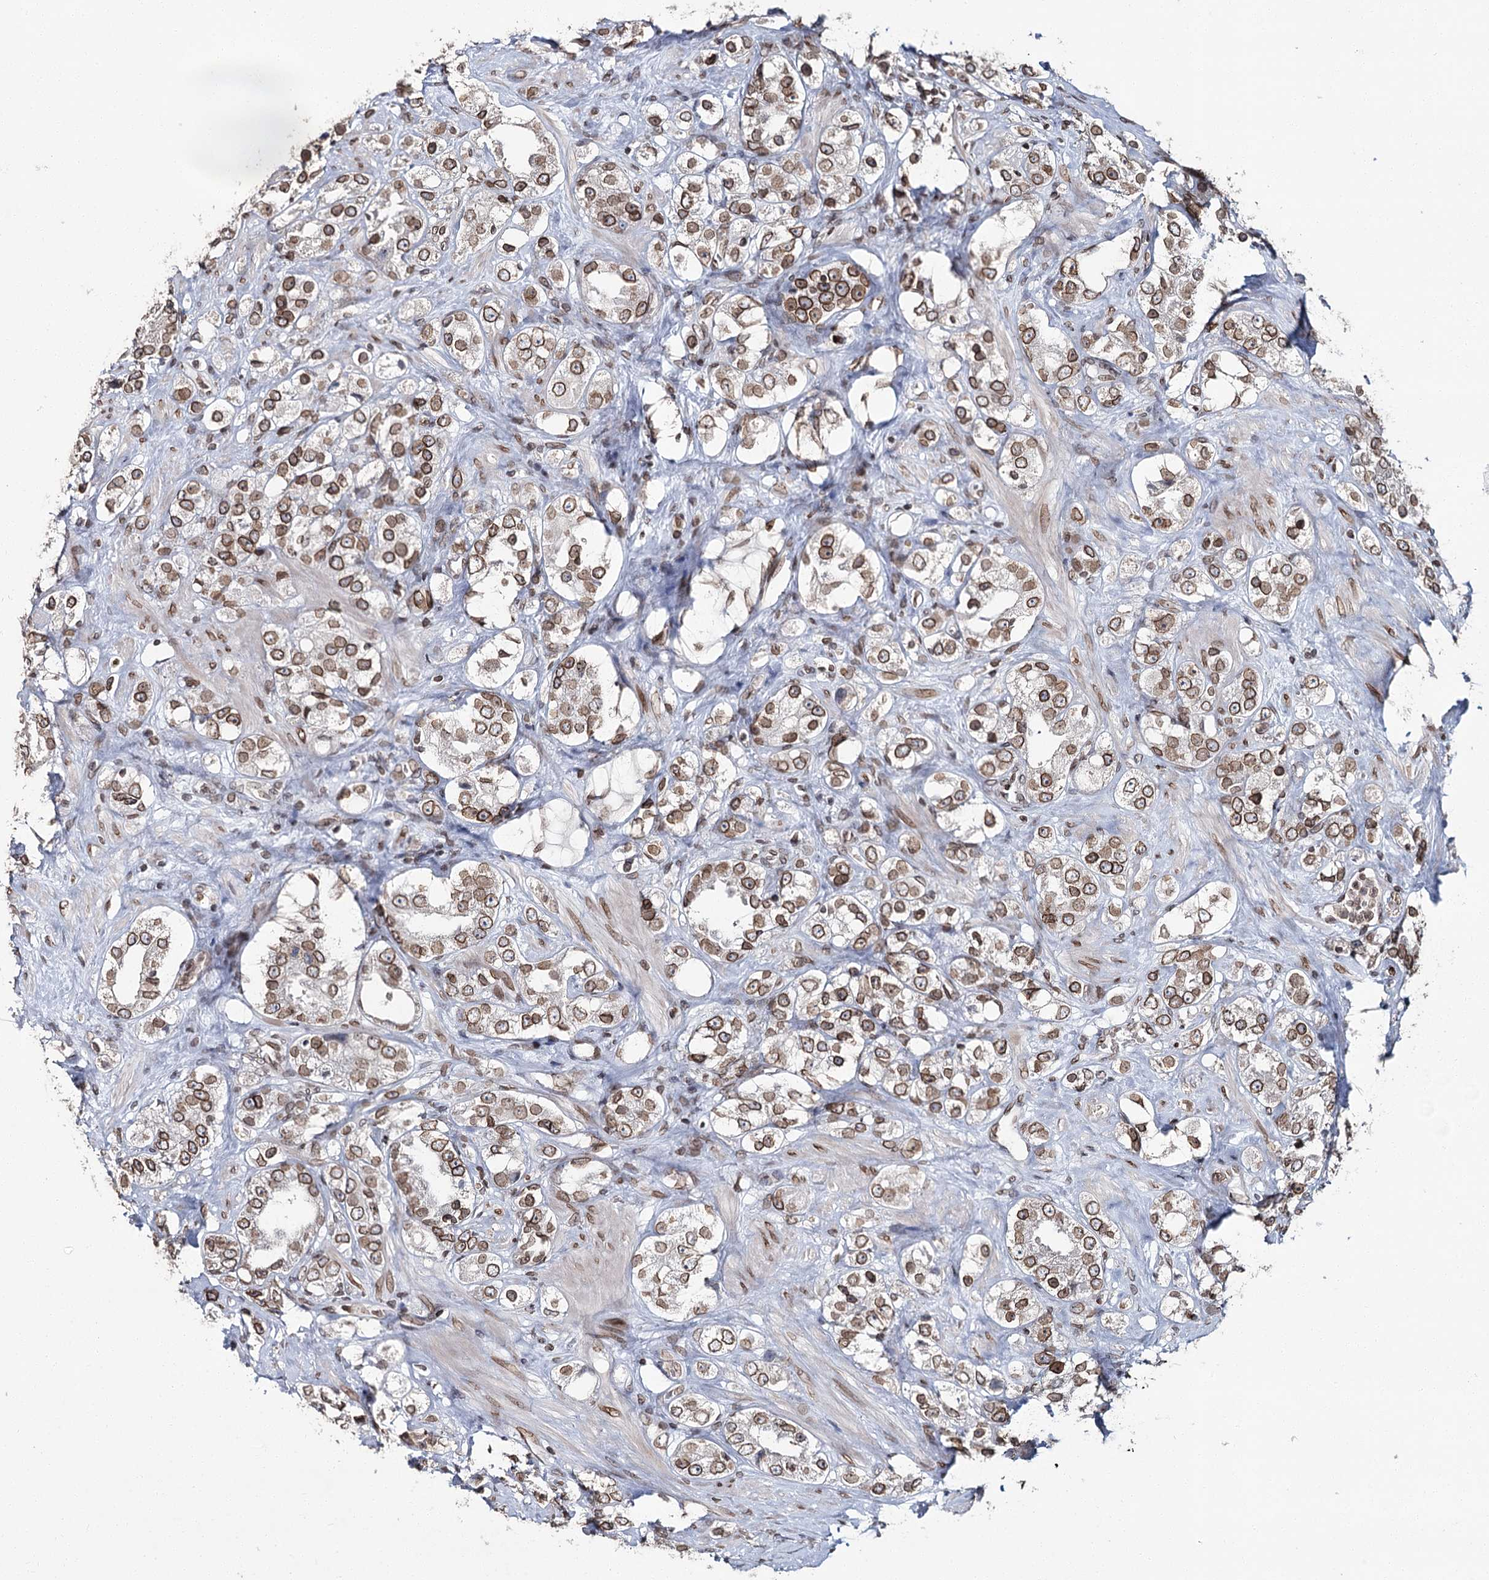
{"staining": {"intensity": "moderate", "quantity": ">75%", "location": "cytoplasmic/membranous,nuclear"}, "tissue": "prostate cancer", "cell_type": "Tumor cells", "image_type": "cancer", "snomed": [{"axis": "morphology", "description": "Adenocarcinoma, NOS"}, {"axis": "topography", "description": "Prostate"}], "caption": "High-power microscopy captured an IHC micrograph of prostate adenocarcinoma, revealing moderate cytoplasmic/membranous and nuclear staining in approximately >75% of tumor cells.", "gene": "KIAA0930", "patient": {"sex": "male", "age": 79}}